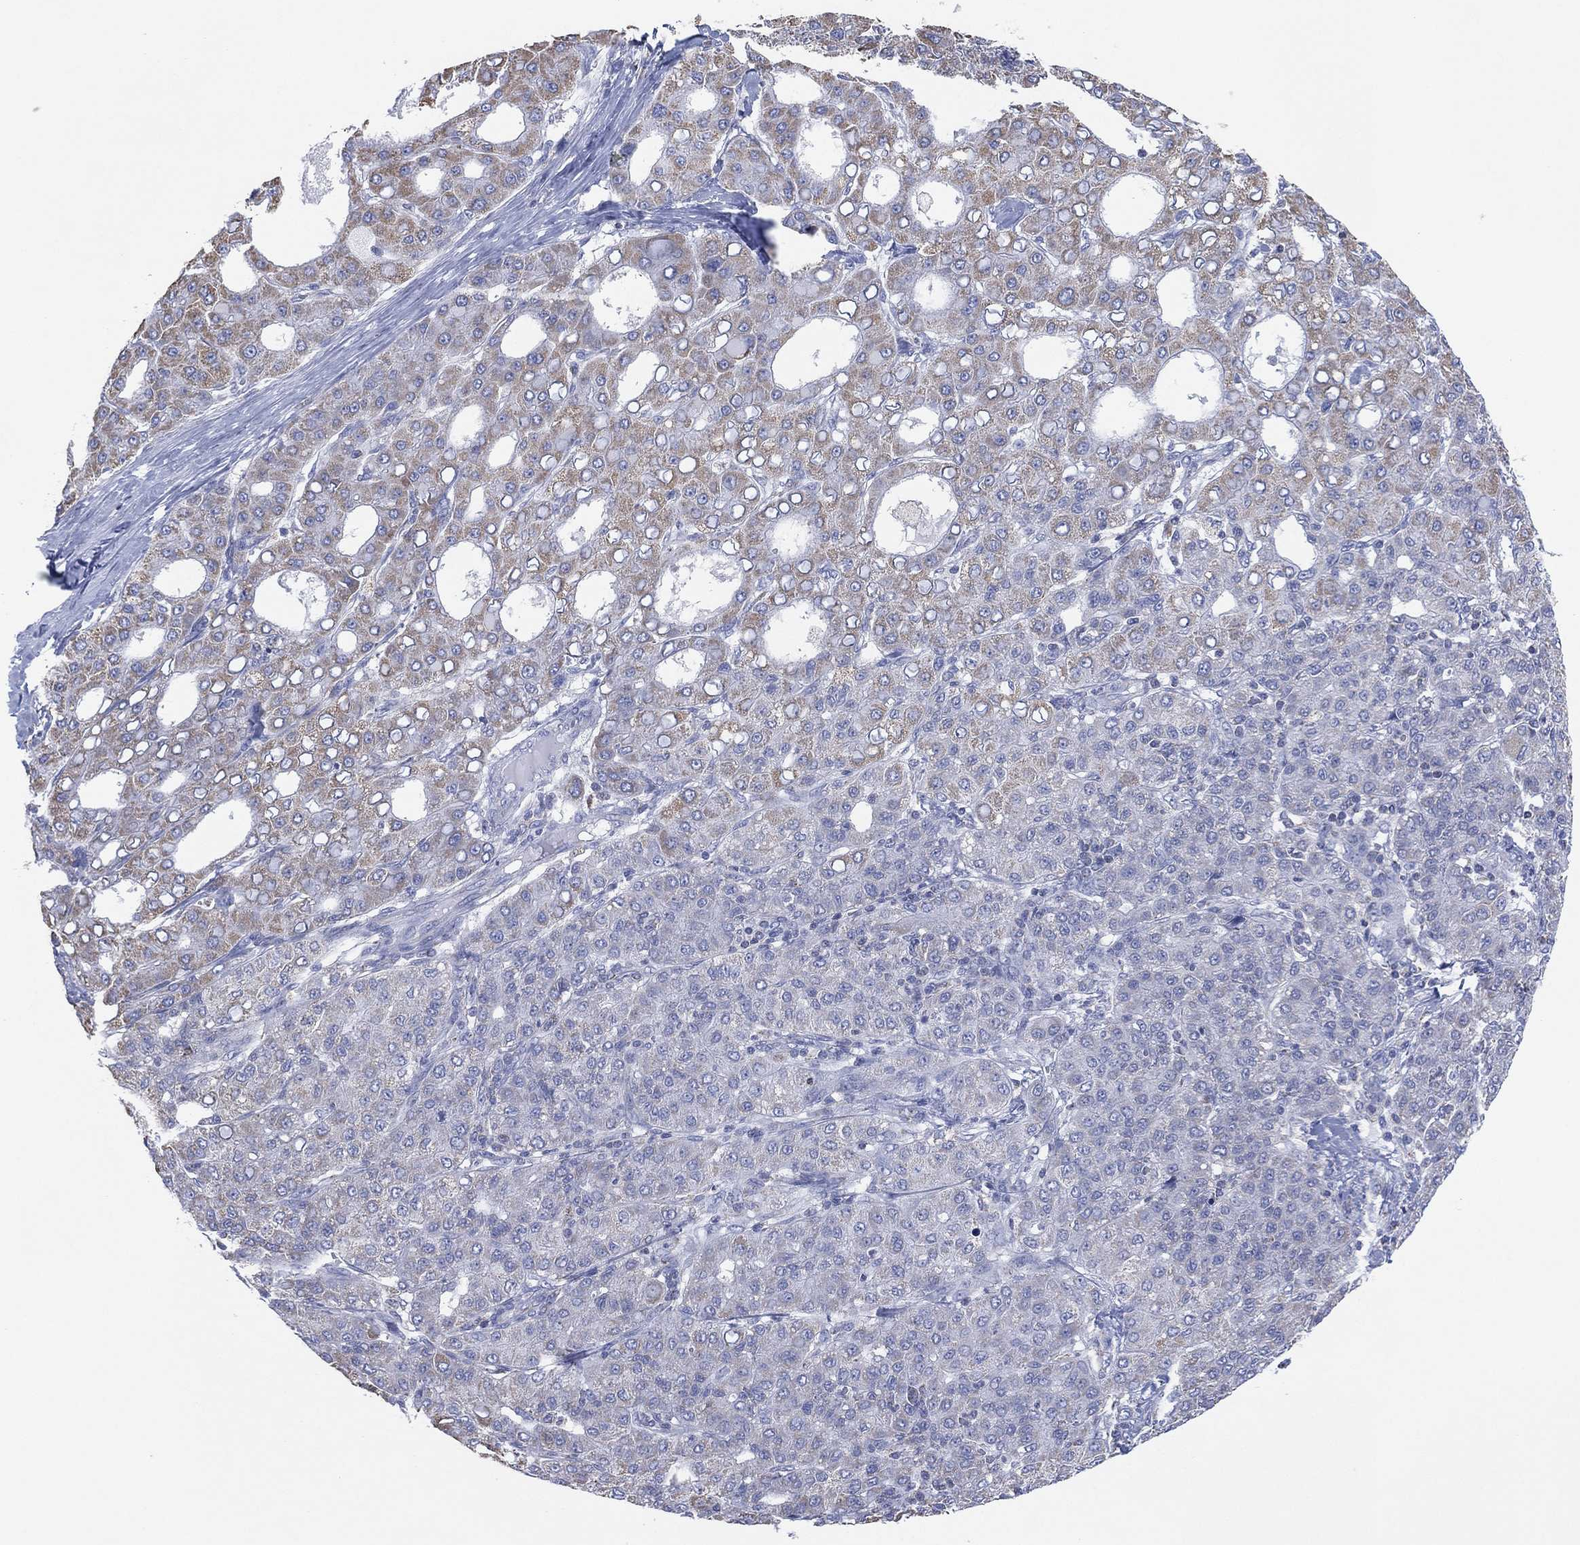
{"staining": {"intensity": "negative", "quantity": "none", "location": "none"}, "tissue": "liver cancer", "cell_type": "Tumor cells", "image_type": "cancer", "snomed": [{"axis": "morphology", "description": "Carcinoma, Hepatocellular, NOS"}, {"axis": "topography", "description": "Liver"}], "caption": "A photomicrograph of human hepatocellular carcinoma (liver) is negative for staining in tumor cells.", "gene": "CFTR", "patient": {"sex": "male", "age": 65}}